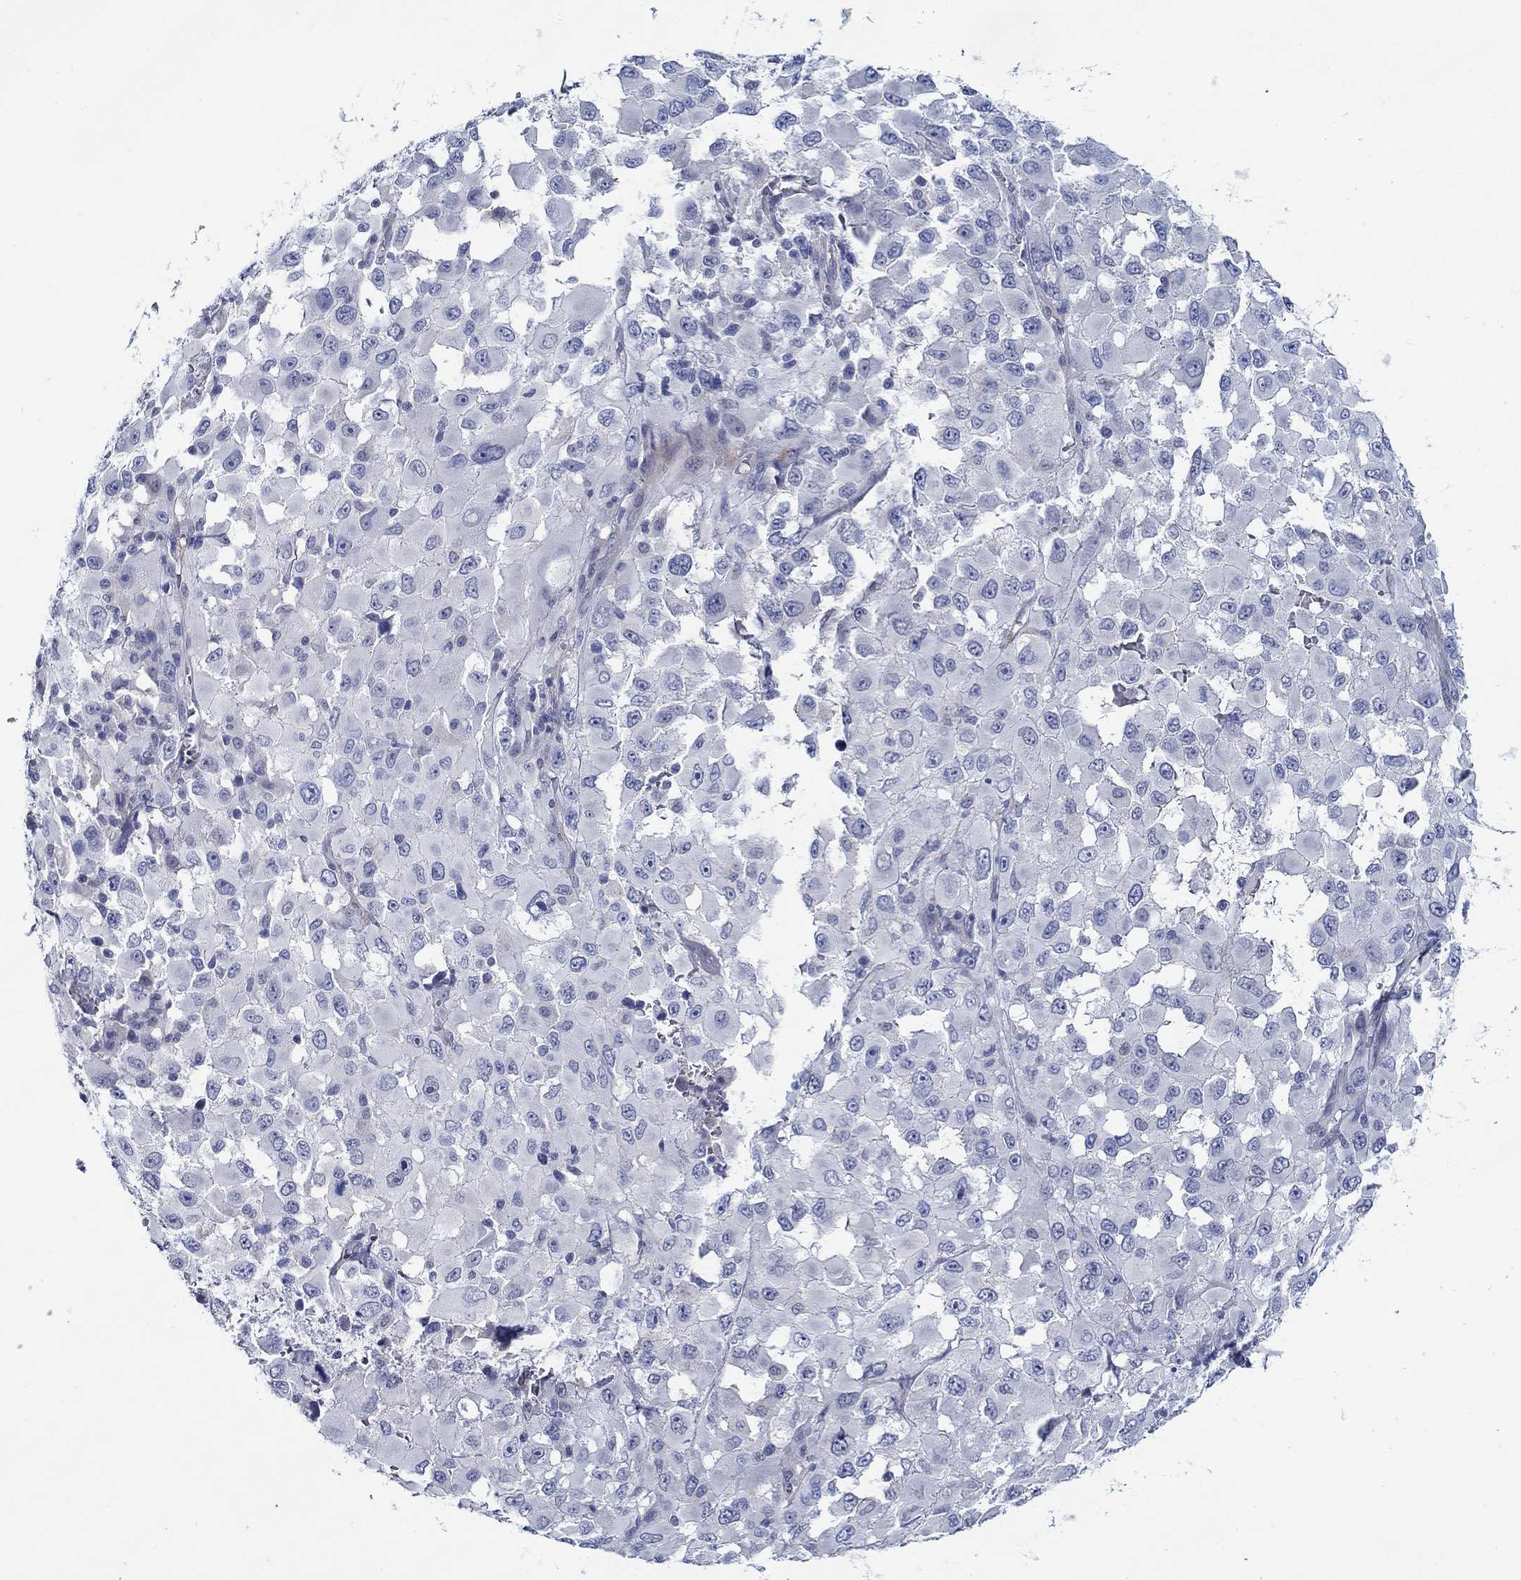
{"staining": {"intensity": "negative", "quantity": "none", "location": "none"}, "tissue": "melanoma", "cell_type": "Tumor cells", "image_type": "cancer", "snomed": [{"axis": "morphology", "description": "Malignant melanoma, Metastatic site"}, {"axis": "topography", "description": "Lymph node"}], "caption": "DAB immunohistochemical staining of human malignant melanoma (metastatic site) reveals no significant expression in tumor cells.", "gene": "MC2R", "patient": {"sex": "male", "age": 50}}